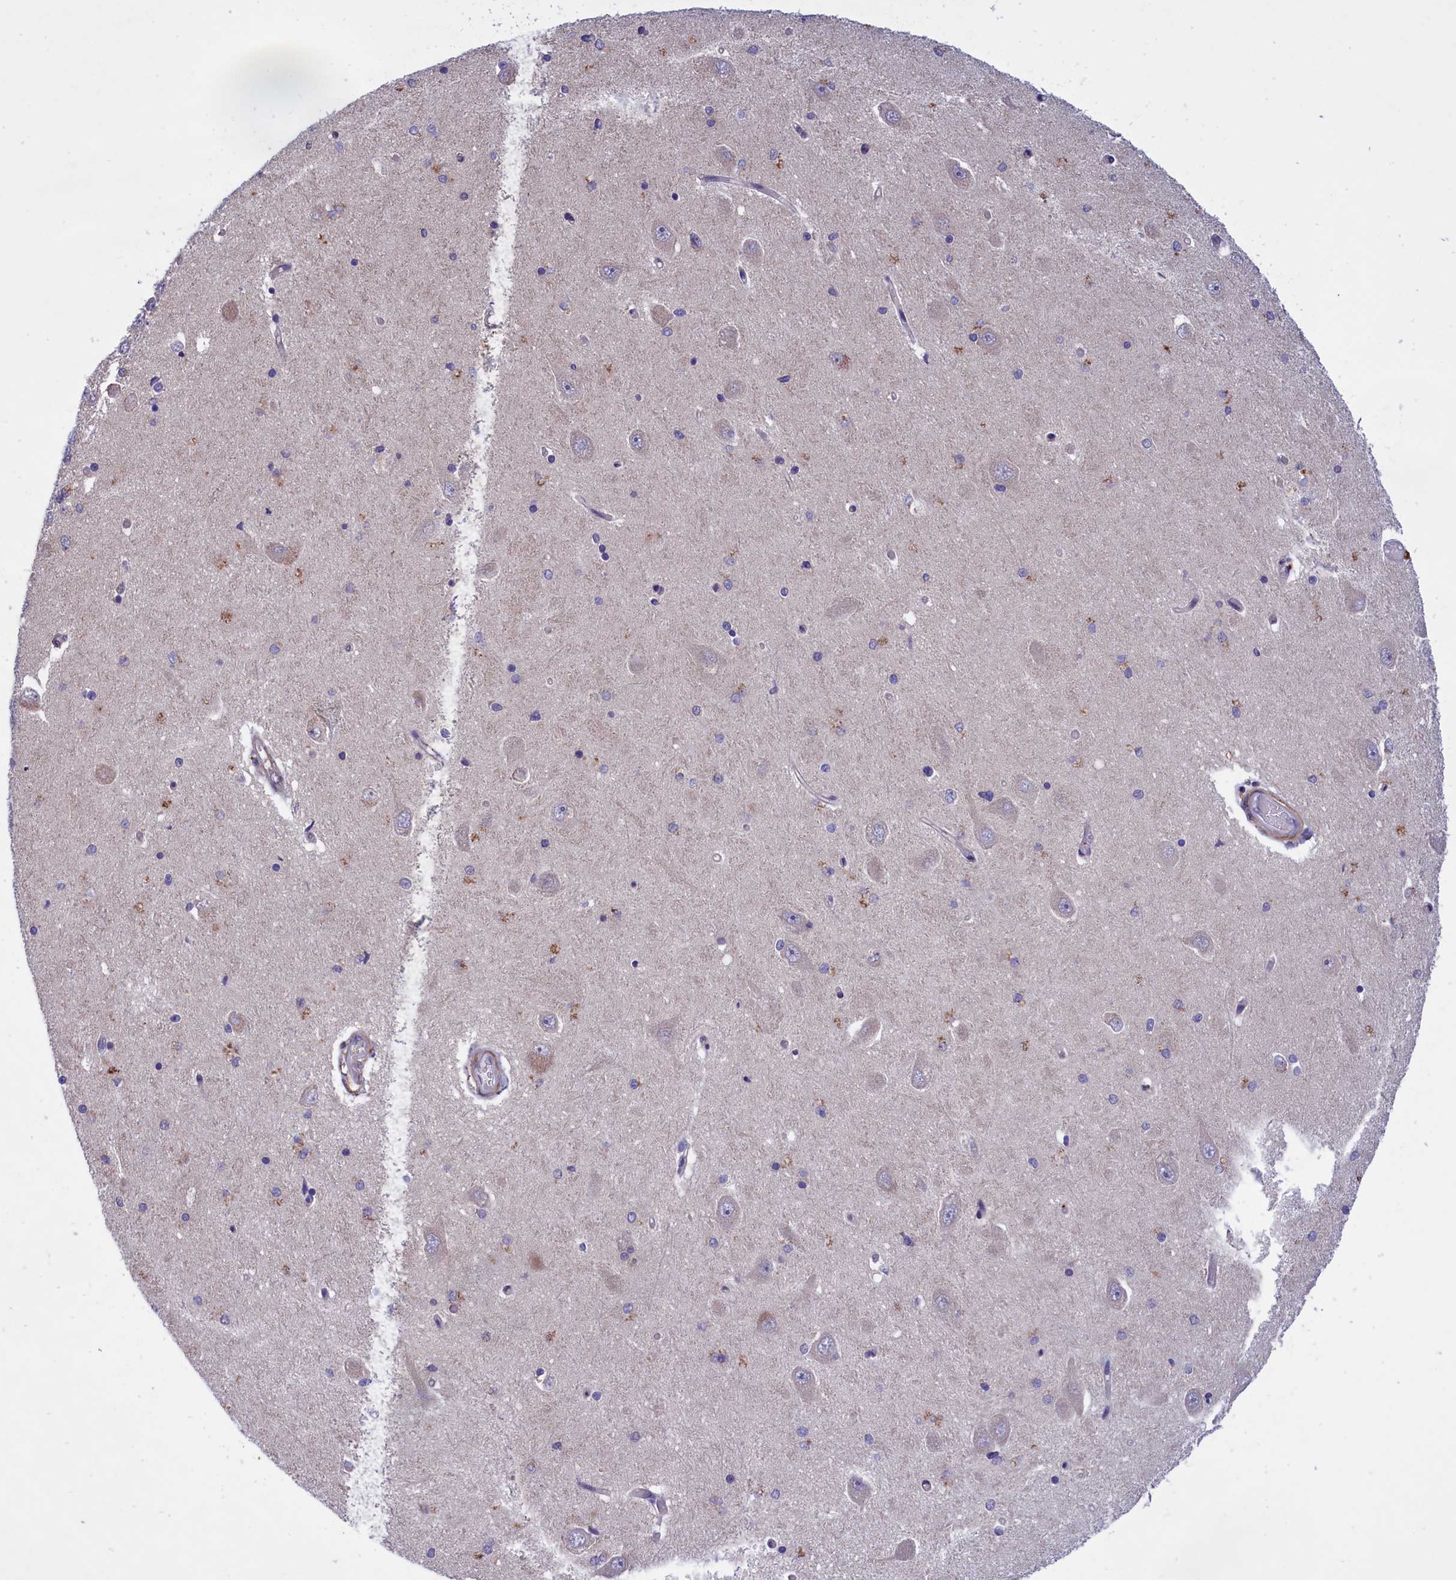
{"staining": {"intensity": "negative", "quantity": "none", "location": "none"}, "tissue": "hippocampus", "cell_type": "Glial cells", "image_type": "normal", "snomed": [{"axis": "morphology", "description": "Normal tissue, NOS"}, {"axis": "topography", "description": "Hippocampus"}], "caption": "Hippocampus stained for a protein using immunohistochemistry (IHC) shows no positivity glial cells.", "gene": "AMDHD2", "patient": {"sex": "male", "age": 45}}